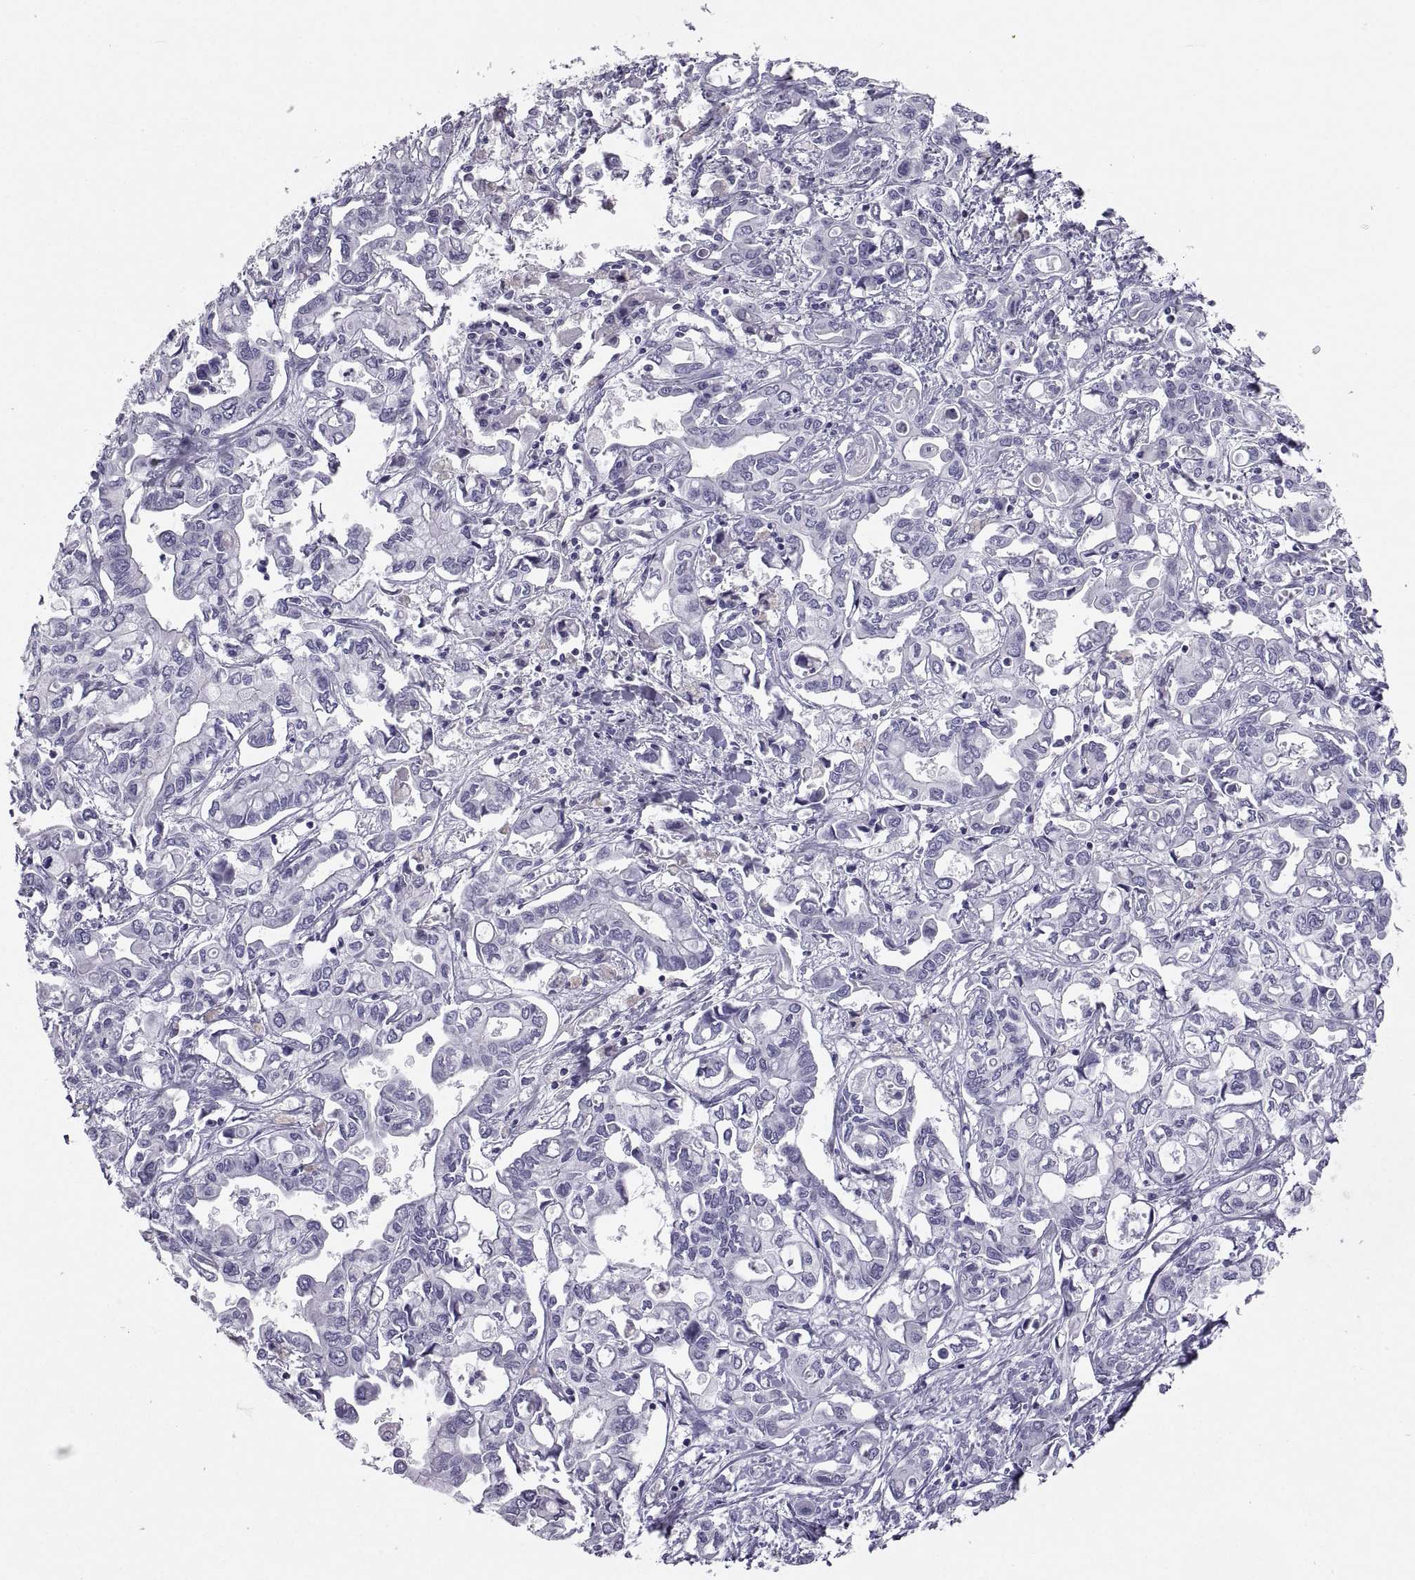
{"staining": {"intensity": "negative", "quantity": "none", "location": "none"}, "tissue": "liver cancer", "cell_type": "Tumor cells", "image_type": "cancer", "snomed": [{"axis": "morphology", "description": "Cholangiocarcinoma"}, {"axis": "topography", "description": "Liver"}], "caption": "A high-resolution image shows immunohistochemistry staining of liver cancer (cholangiocarcinoma), which demonstrates no significant expression in tumor cells. (DAB (3,3'-diaminobenzidine) immunohistochemistry (IHC), high magnification).", "gene": "PCSK1N", "patient": {"sex": "female", "age": 64}}